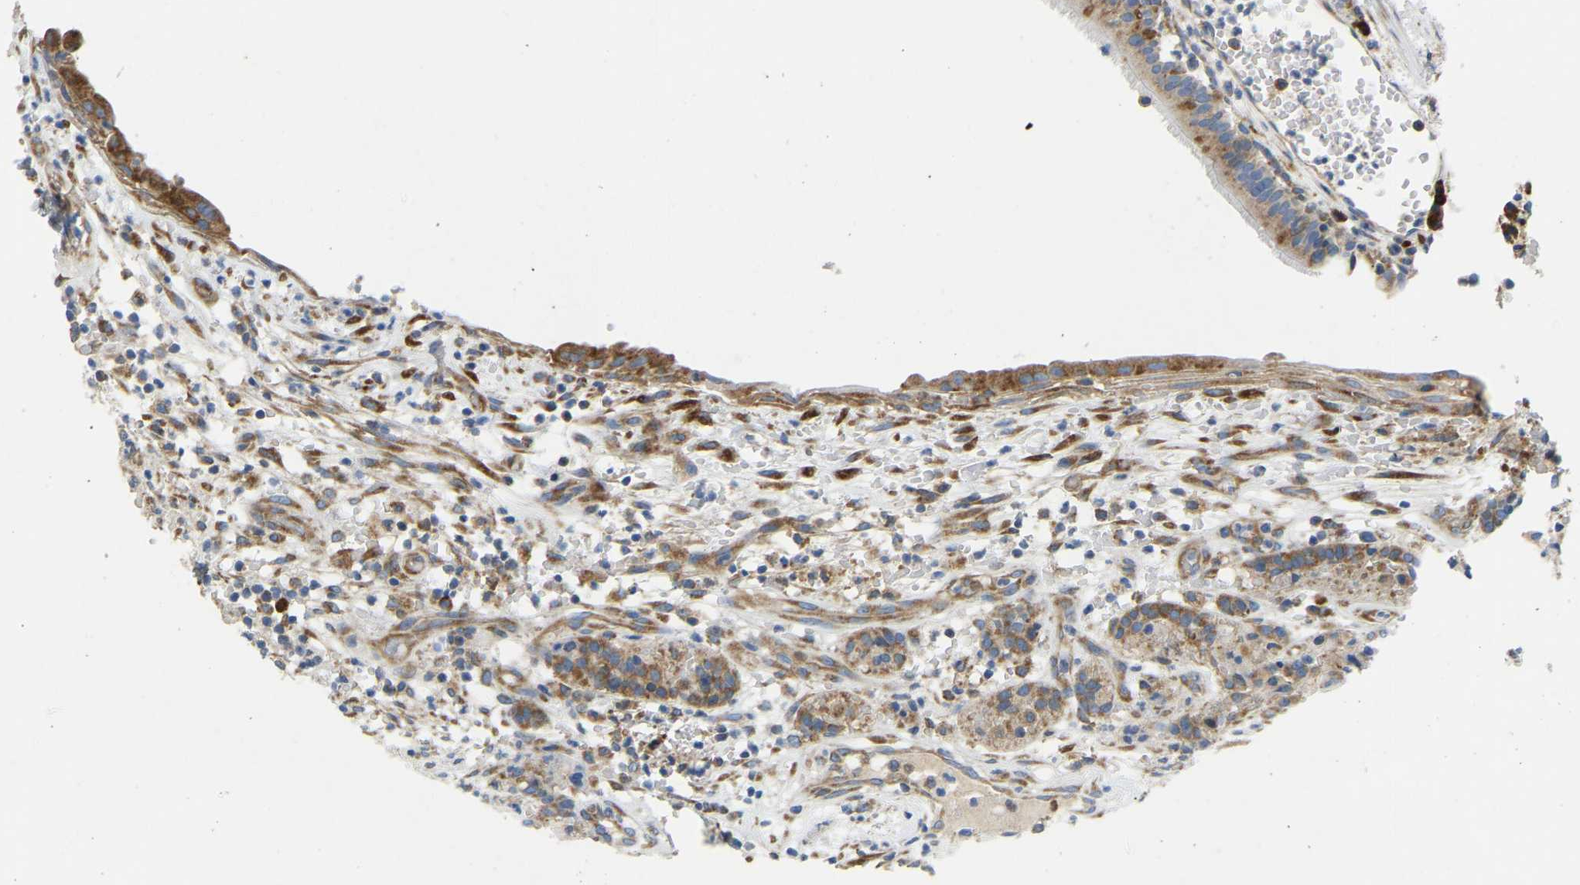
{"staining": {"intensity": "moderate", "quantity": ">75%", "location": "cytoplasmic/membranous"}, "tissue": "carcinoid", "cell_type": "Tumor cells", "image_type": "cancer", "snomed": [{"axis": "morphology", "description": "Carcinoid, malignant, NOS"}, {"axis": "topography", "description": "Lung"}], "caption": "Tumor cells exhibit moderate cytoplasmic/membranous expression in approximately >75% of cells in malignant carcinoid.", "gene": "SND1", "patient": {"sex": "male", "age": 30}}